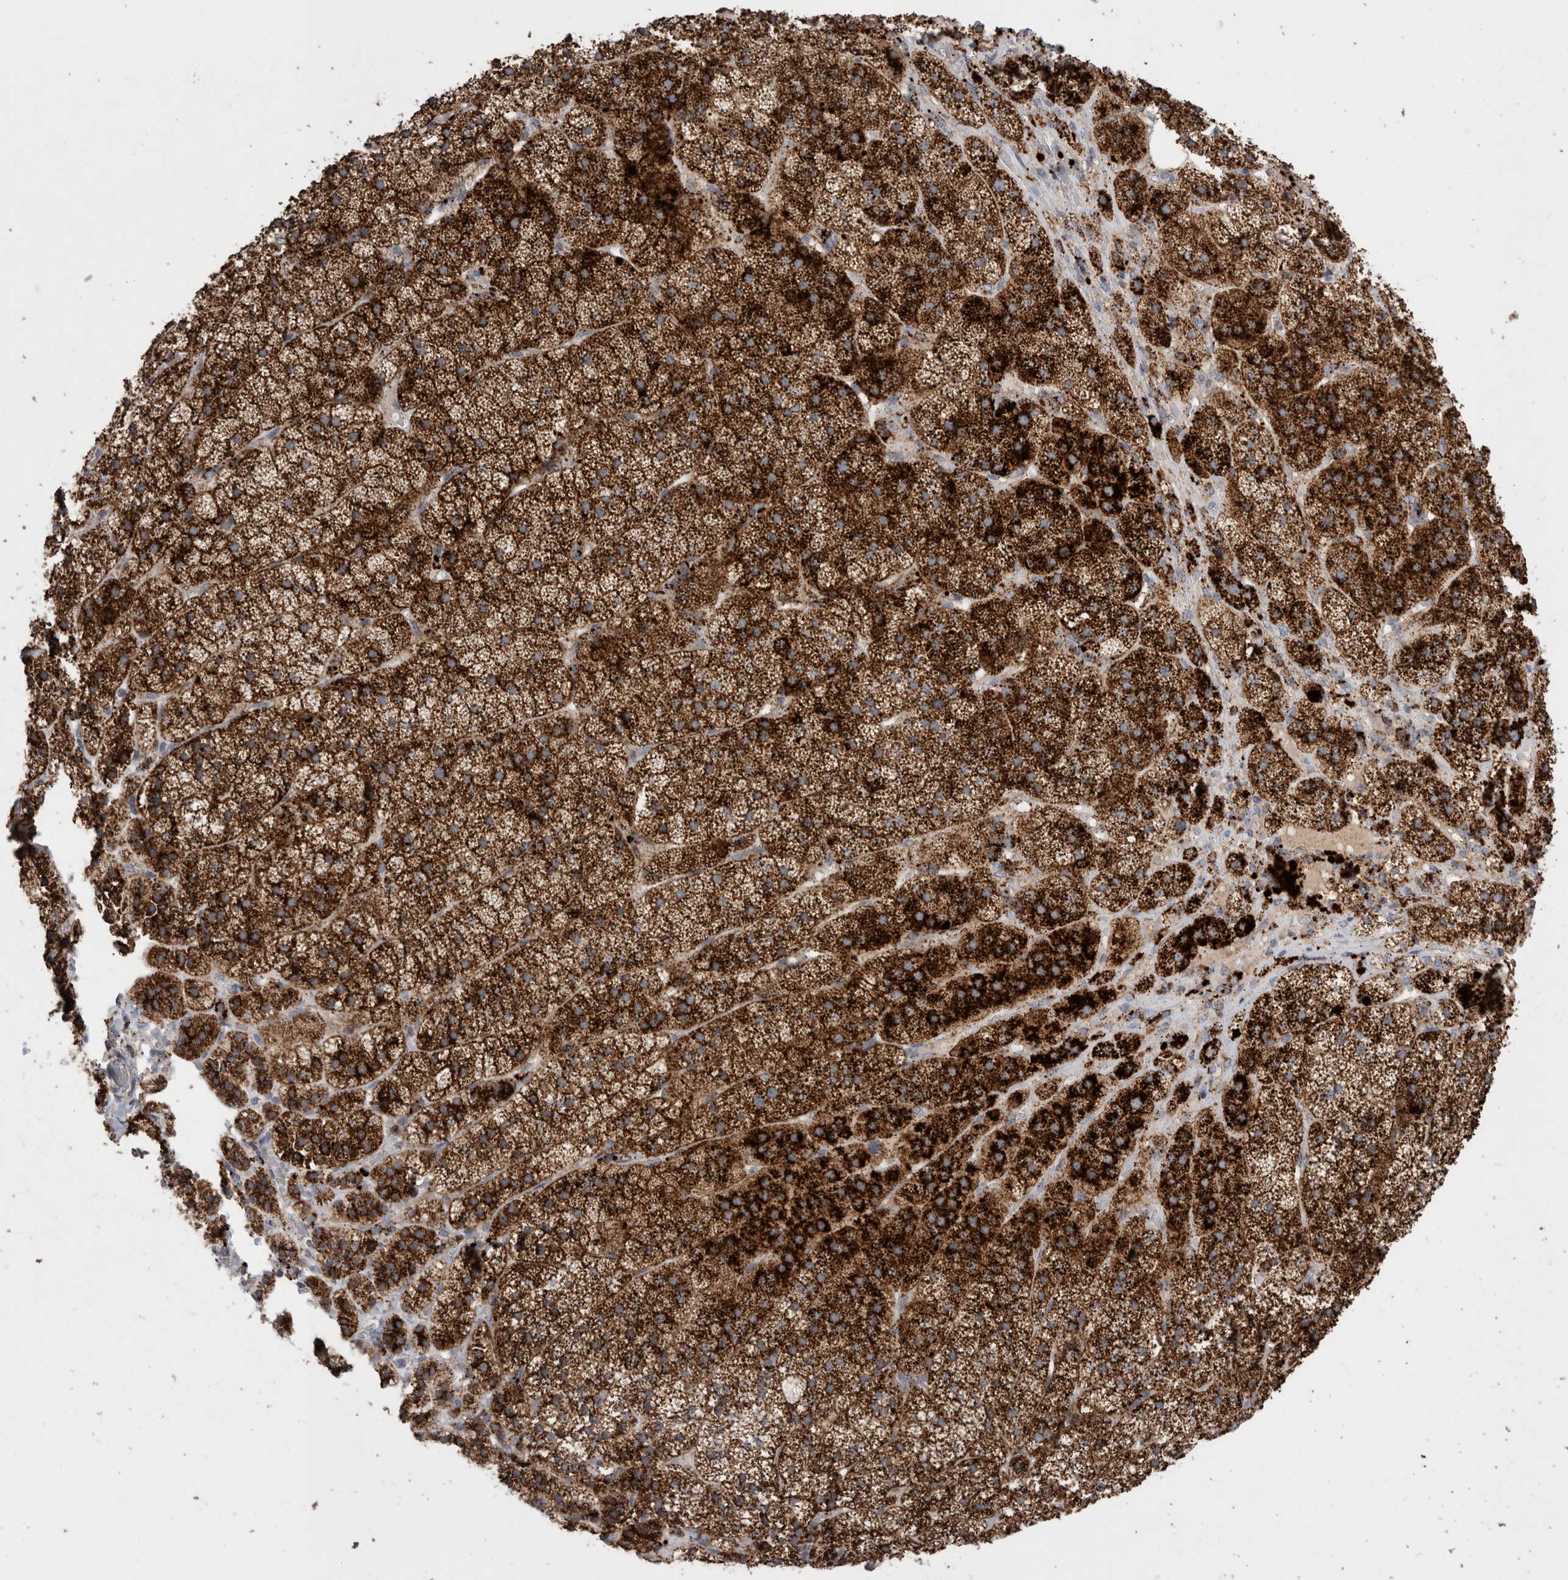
{"staining": {"intensity": "strong", "quantity": ">75%", "location": "cytoplasmic/membranous"}, "tissue": "adrenal gland", "cell_type": "Glandular cells", "image_type": "normal", "snomed": [{"axis": "morphology", "description": "Normal tissue, NOS"}, {"axis": "topography", "description": "Adrenal gland"}], "caption": "Strong cytoplasmic/membranous positivity is present in approximately >75% of glandular cells in unremarkable adrenal gland.", "gene": "CTSA", "patient": {"sex": "female", "age": 44}}